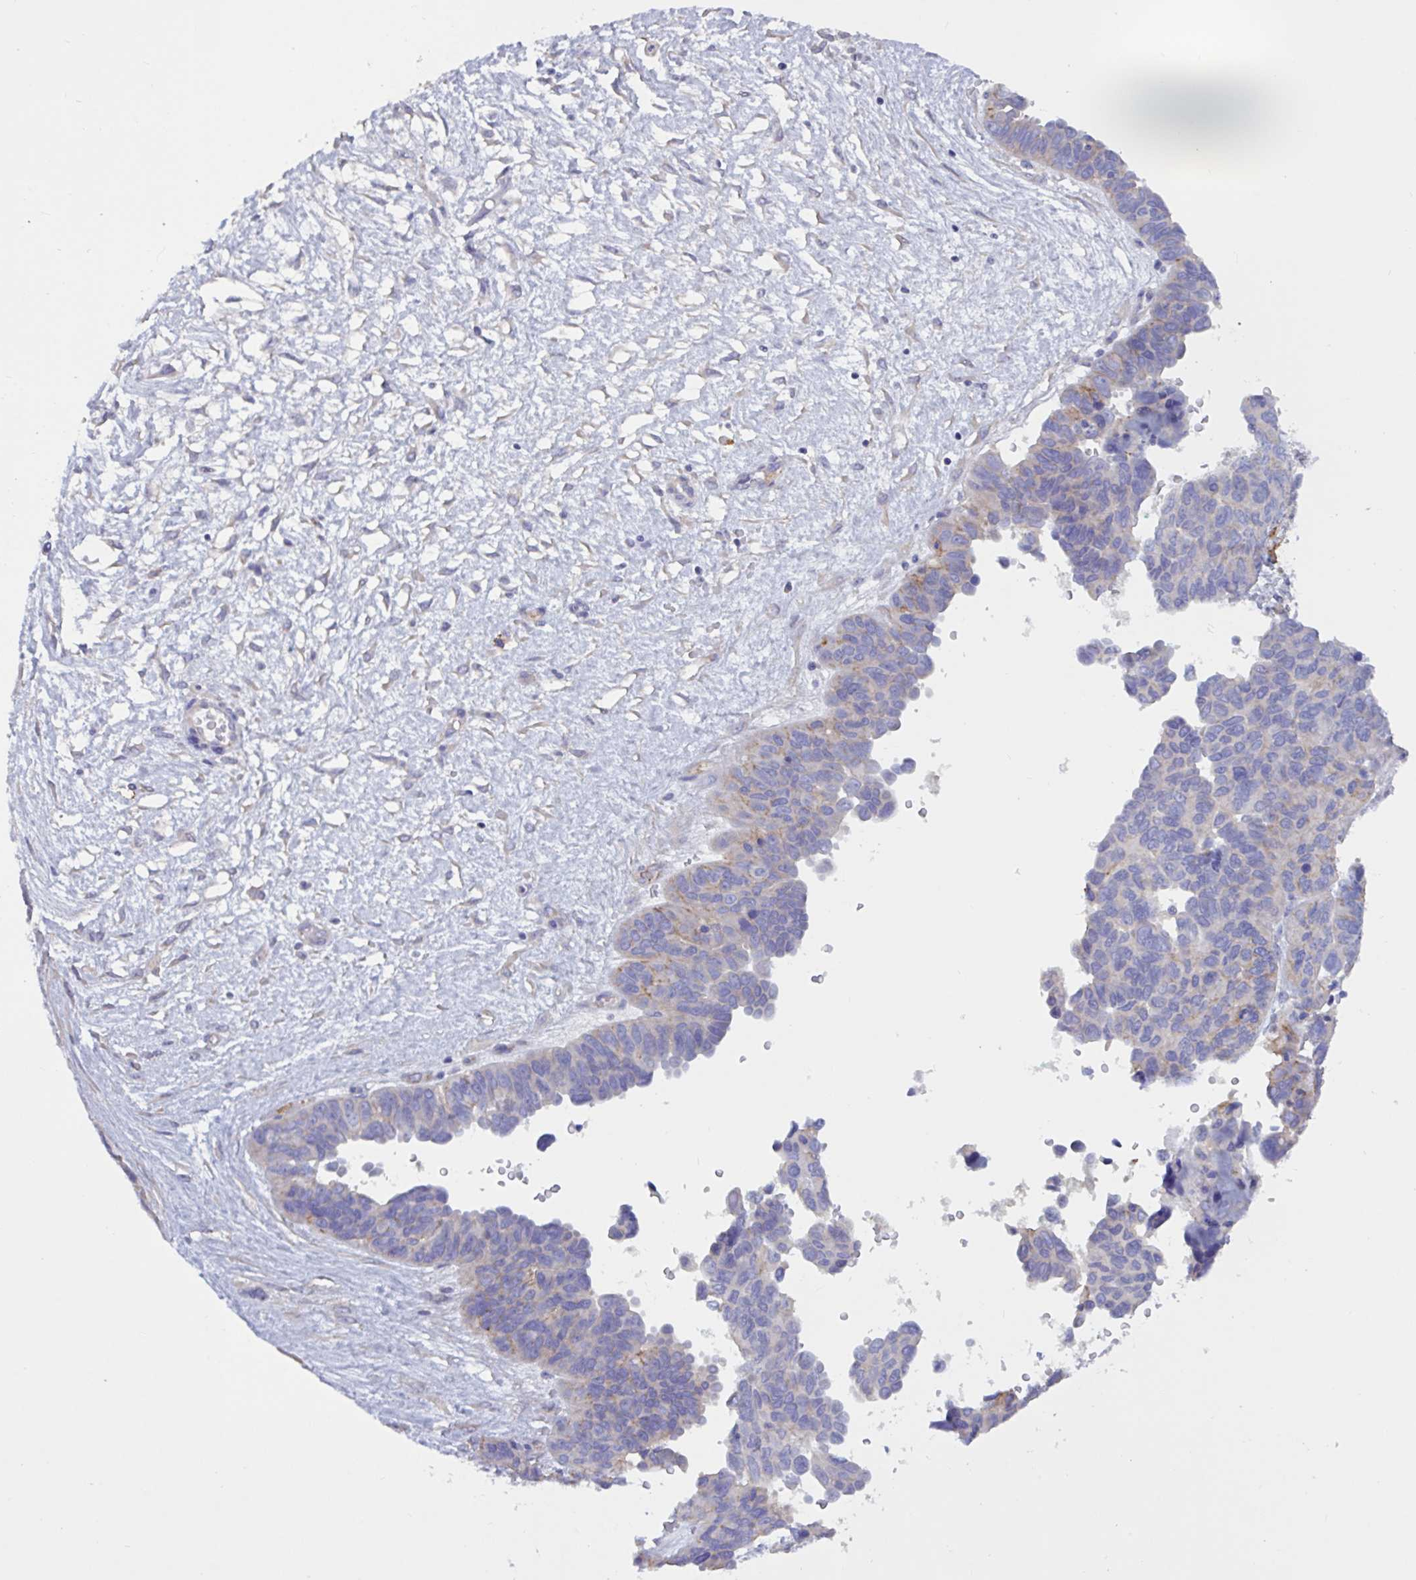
{"staining": {"intensity": "weak", "quantity": "<25%", "location": "cytoplasmic/membranous"}, "tissue": "ovarian cancer", "cell_type": "Tumor cells", "image_type": "cancer", "snomed": [{"axis": "morphology", "description": "Cystadenocarcinoma, serous, NOS"}, {"axis": "topography", "description": "Ovary"}], "caption": "Immunohistochemistry photomicrograph of human ovarian cancer stained for a protein (brown), which shows no positivity in tumor cells.", "gene": "SLC66A1", "patient": {"sex": "female", "age": 64}}